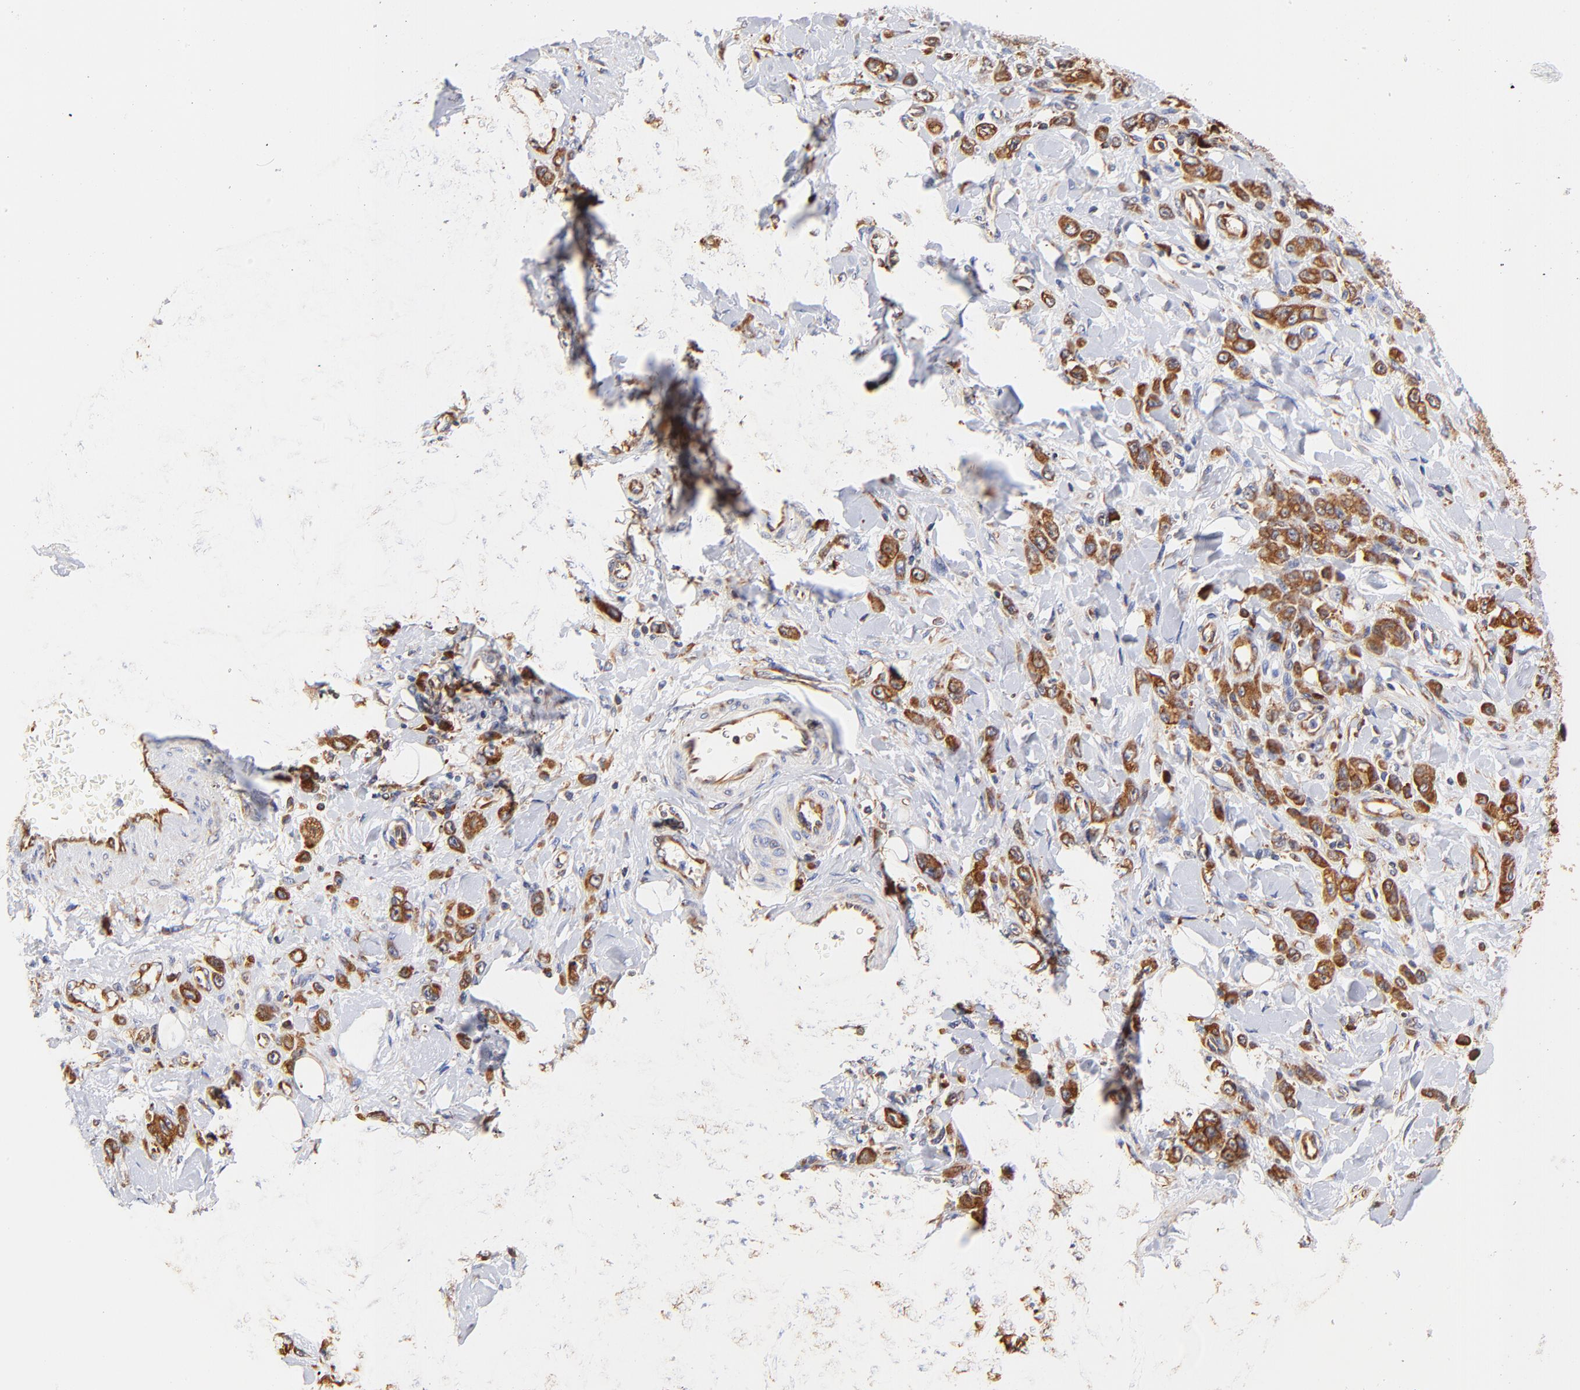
{"staining": {"intensity": "strong", "quantity": ">75%", "location": "cytoplasmic/membranous"}, "tissue": "stomach cancer", "cell_type": "Tumor cells", "image_type": "cancer", "snomed": [{"axis": "morphology", "description": "Normal tissue, NOS"}, {"axis": "morphology", "description": "Adenocarcinoma, NOS"}, {"axis": "topography", "description": "Stomach"}], "caption": "The immunohistochemical stain shows strong cytoplasmic/membranous expression in tumor cells of stomach cancer (adenocarcinoma) tissue. (Brightfield microscopy of DAB IHC at high magnification).", "gene": "RPL27", "patient": {"sex": "male", "age": 82}}